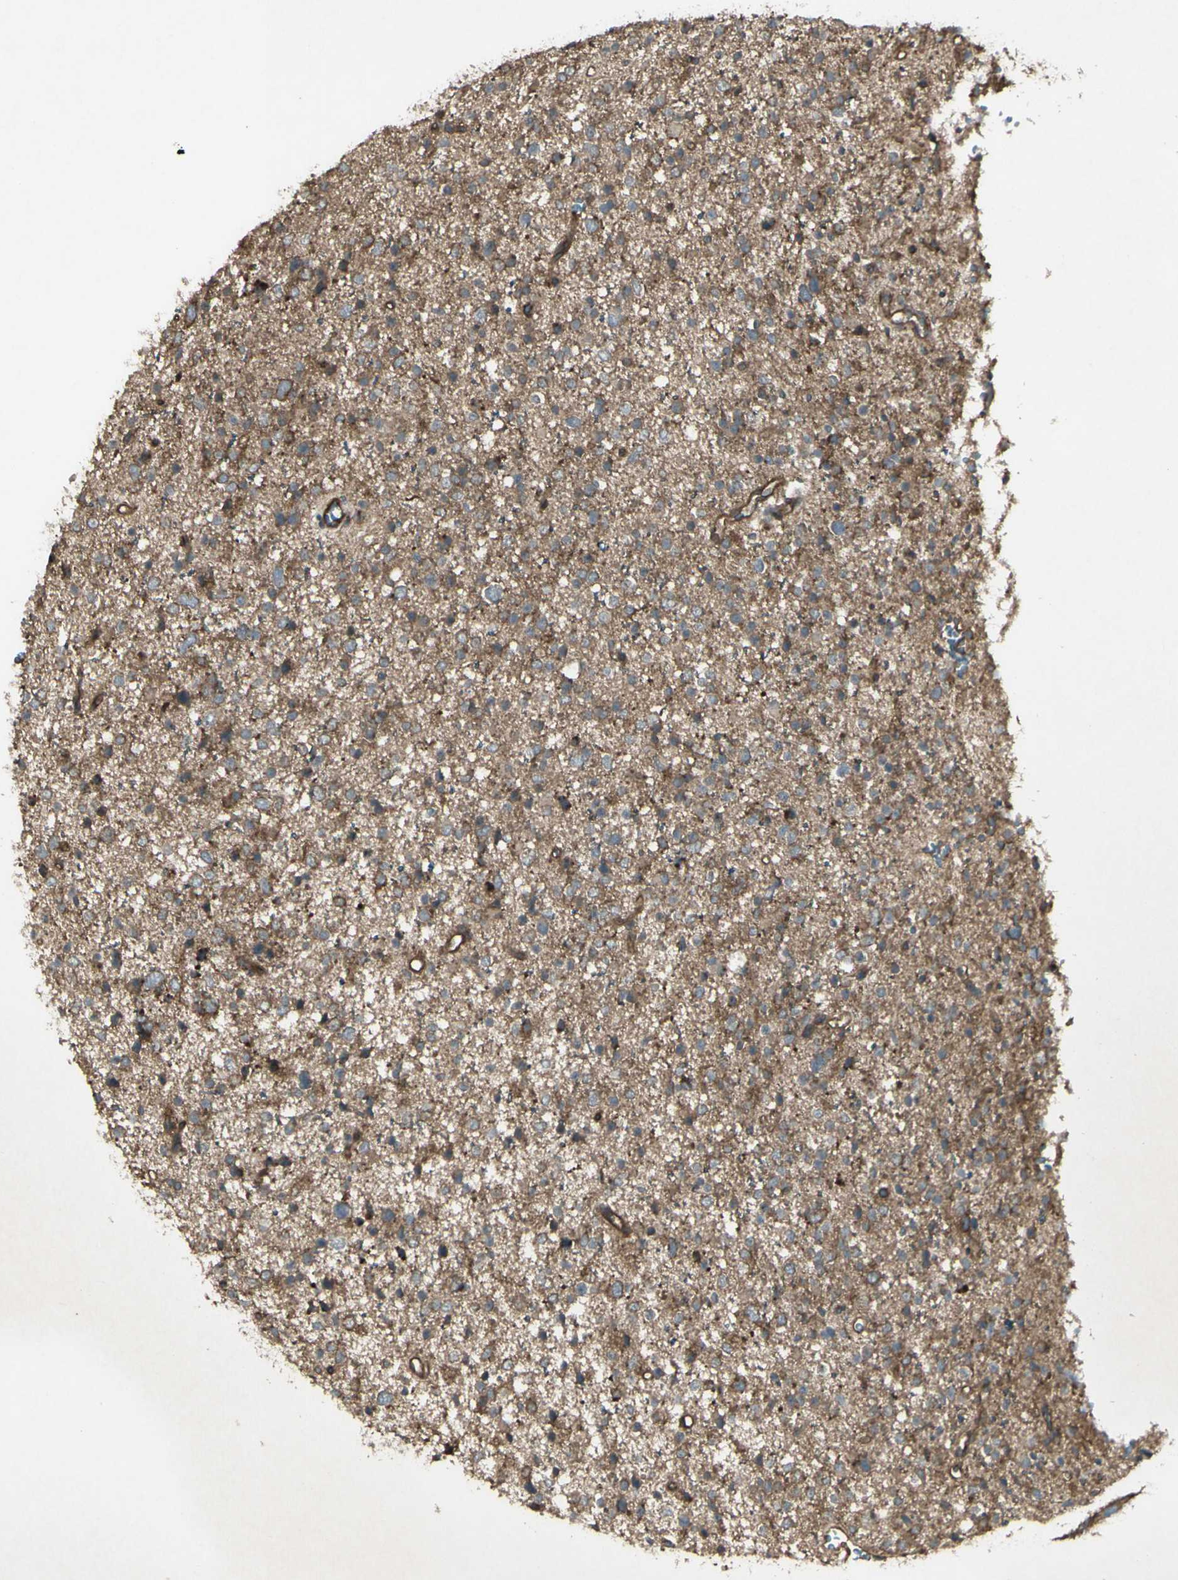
{"staining": {"intensity": "moderate", "quantity": ">75%", "location": "cytoplasmic/membranous"}, "tissue": "glioma", "cell_type": "Tumor cells", "image_type": "cancer", "snomed": [{"axis": "morphology", "description": "Glioma, malignant, Low grade"}, {"axis": "topography", "description": "Brain"}], "caption": "Malignant glioma (low-grade) was stained to show a protein in brown. There is medium levels of moderate cytoplasmic/membranous positivity in about >75% of tumor cells.", "gene": "JAG1", "patient": {"sex": "female", "age": 37}}